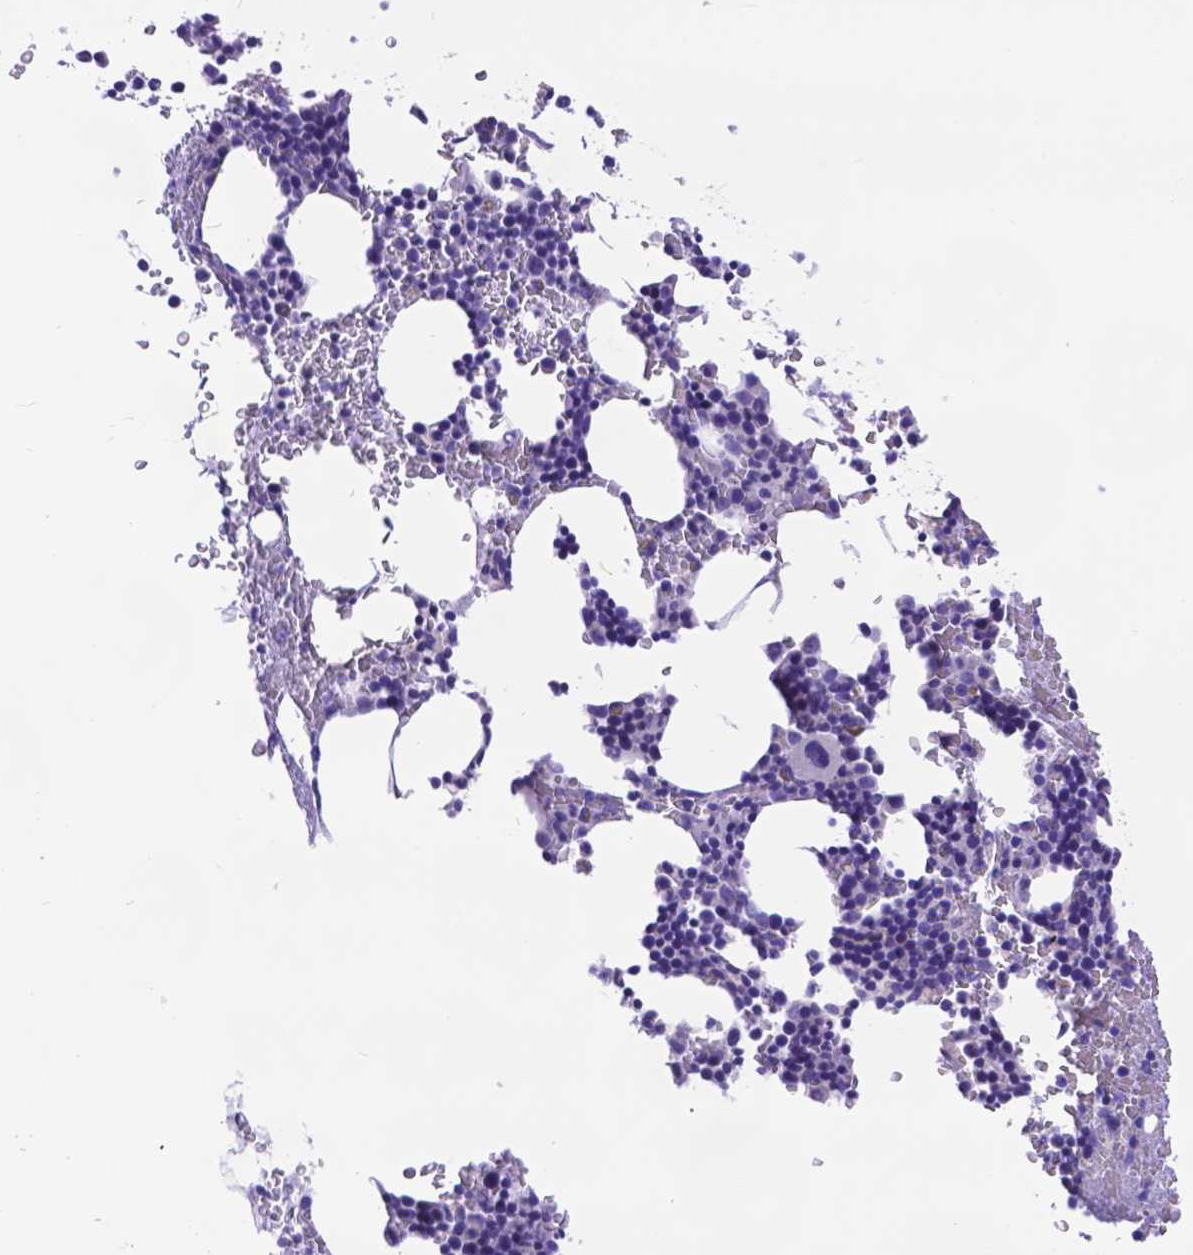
{"staining": {"intensity": "negative", "quantity": "none", "location": "none"}, "tissue": "bone marrow", "cell_type": "Hematopoietic cells", "image_type": "normal", "snomed": [{"axis": "morphology", "description": "Normal tissue, NOS"}, {"axis": "topography", "description": "Bone marrow"}], "caption": "The IHC image has no significant expression in hematopoietic cells of bone marrow. Brightfield microscopy of immunohistochemistry (IHC) stained with DAB (3,3'-diaminobenzidine) (brown) and hematoxylin (blue), captured at high magnification.", "gene": "DHRS2", "patient": {"sex": "male", "age": 77}}